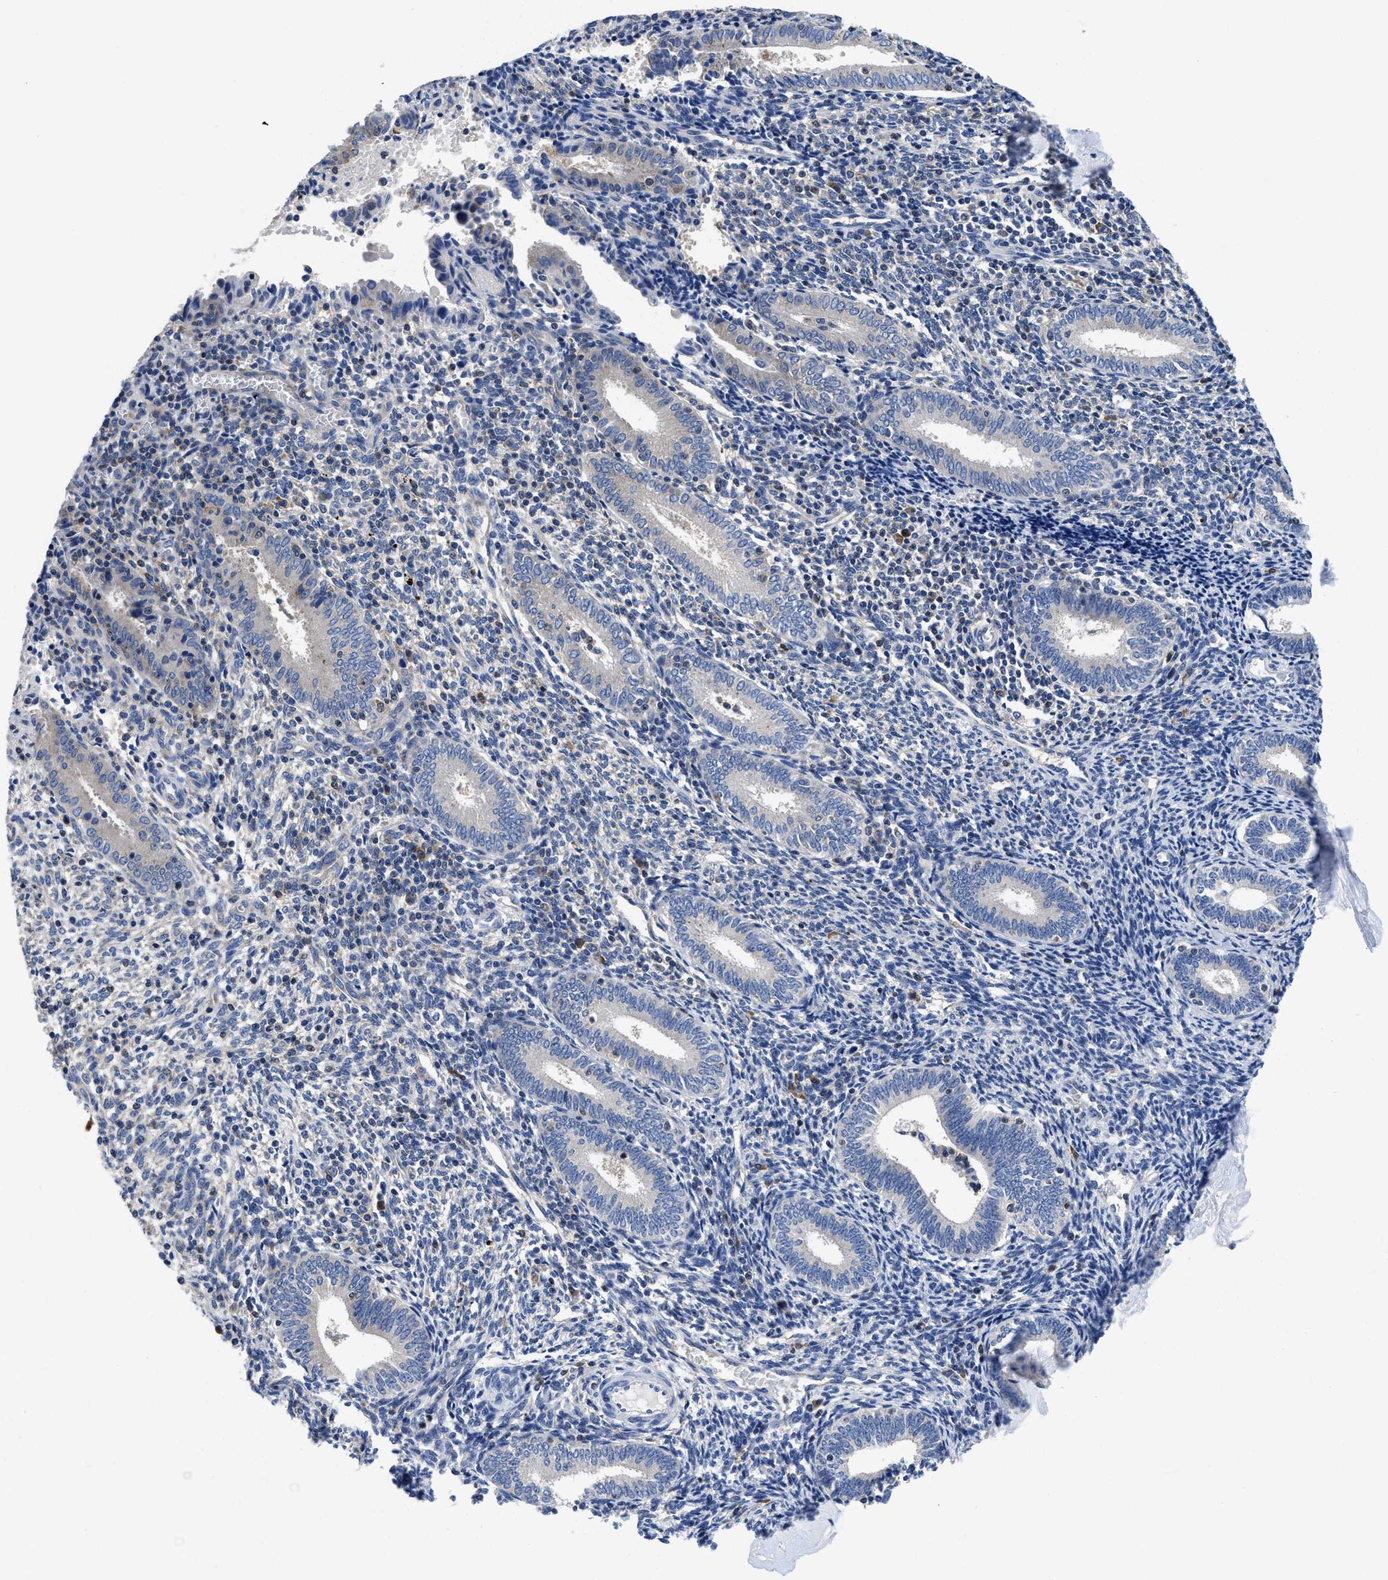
{"staining": {"intensity": "moderate", "quantity": "<25%", "location": "cytoplasmic/membranous"}, "tissue": "endometrium", "cell_type": "Cells in endometrial stroma", "image_type": "normal", "snomed": [{"axis": "morphology", "description": "Normal tissue, NOS"}, {"axis": "topography", "description": "Endometrium"}], "caption": "About <25% of cells in endometrial stroma in benign human endometrium display moderate cytoplasmic/membranous protein staining as visualized by brown immunohistochemical staining.", "gene": "YARS1", "patient": {"sex": "female", "age": 41}}